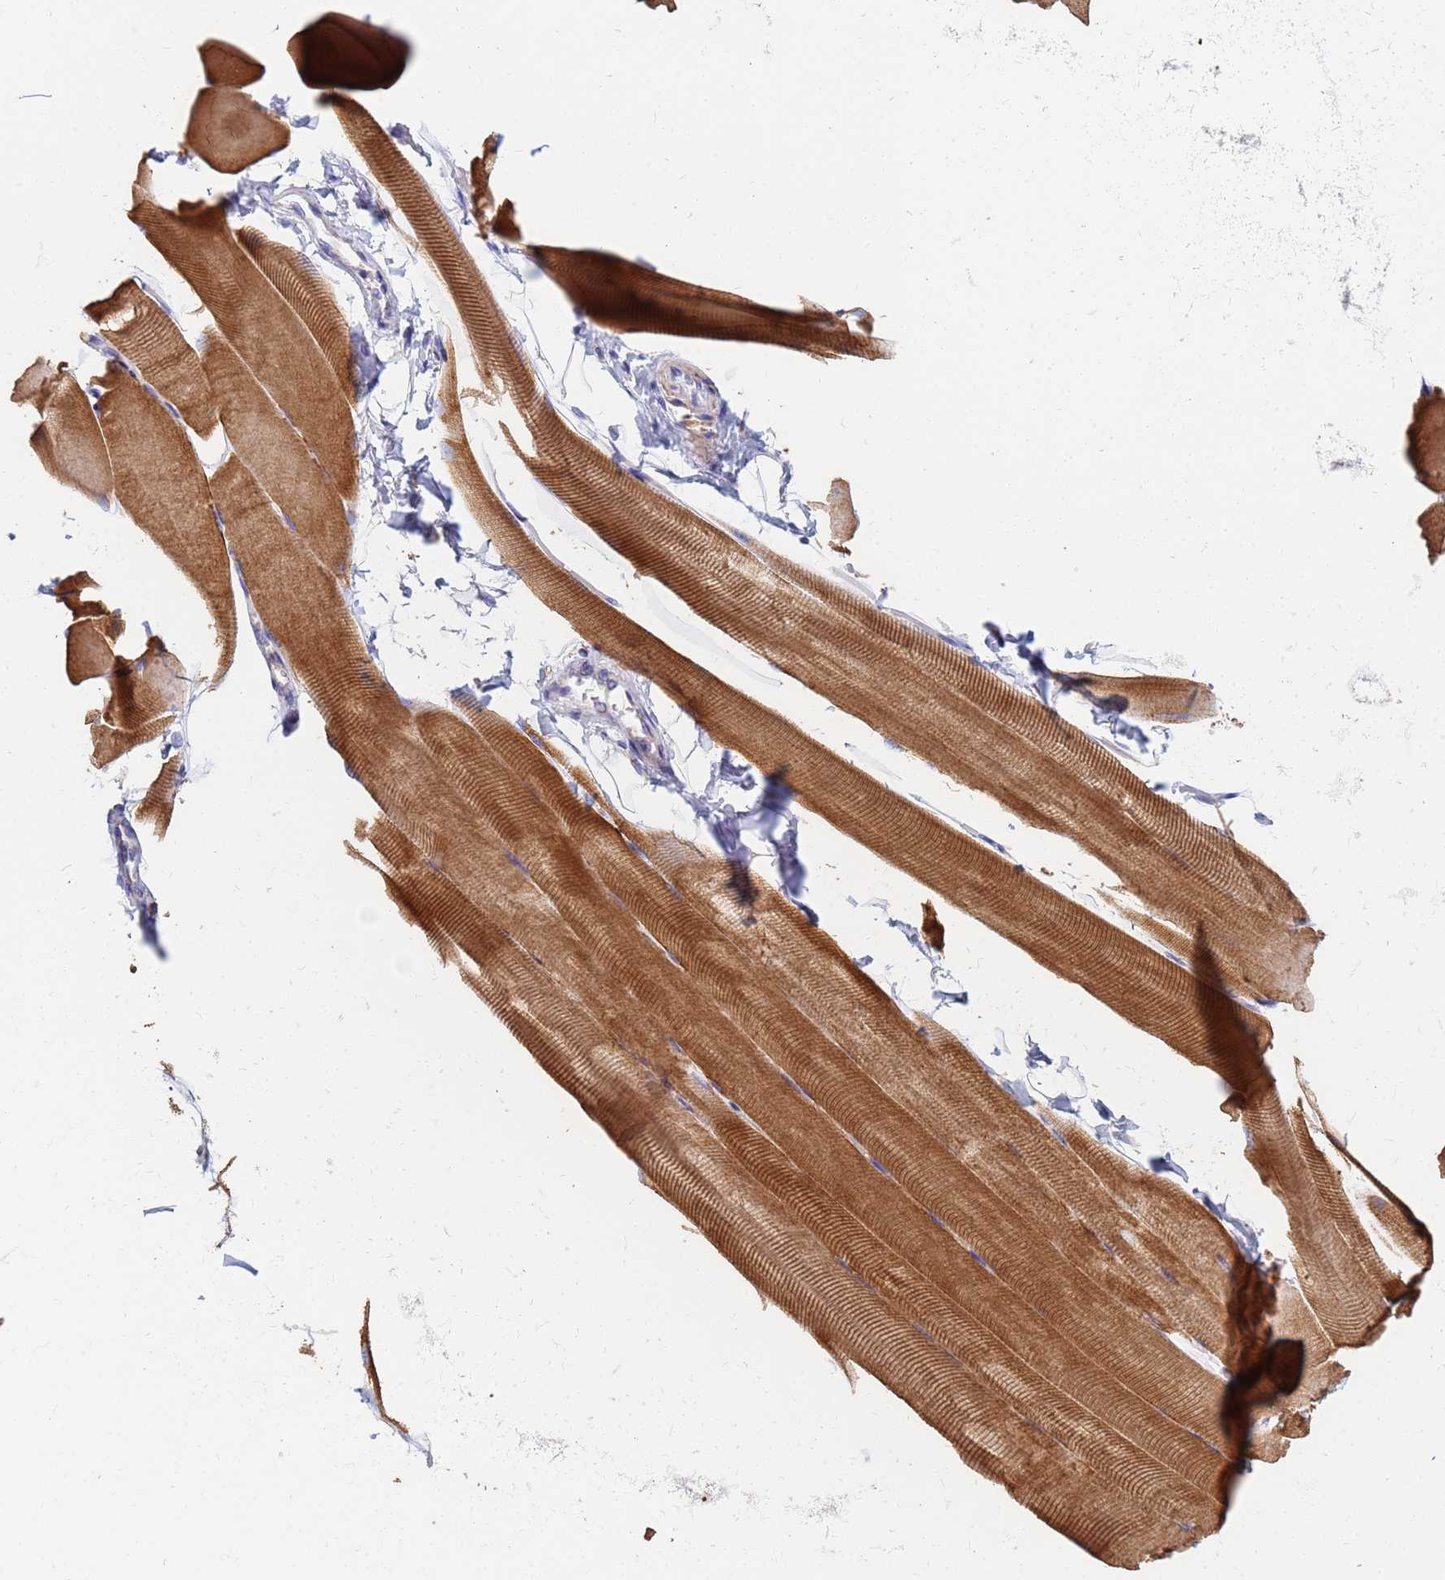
{"staining": {"intensity": "moderate", "quantity": ">75%", "location": "cytoplasmic/membranous"}, "tissue": "skeletal muscle", "cell_type": "Myocytes", "image_type": "normal", "snomed": [{"axis": "morphology", "description": "Normal tissue, NOS"}, {"axis": "topography", "description": "Skeletal muscle"}], "caption": "Skeletal muscle stained for a protein displays moderate cytoplasmic/membranous positivity in myocytes.", "gene": "UQCRHL", "patient": {"sex": "male", "age": 25}}